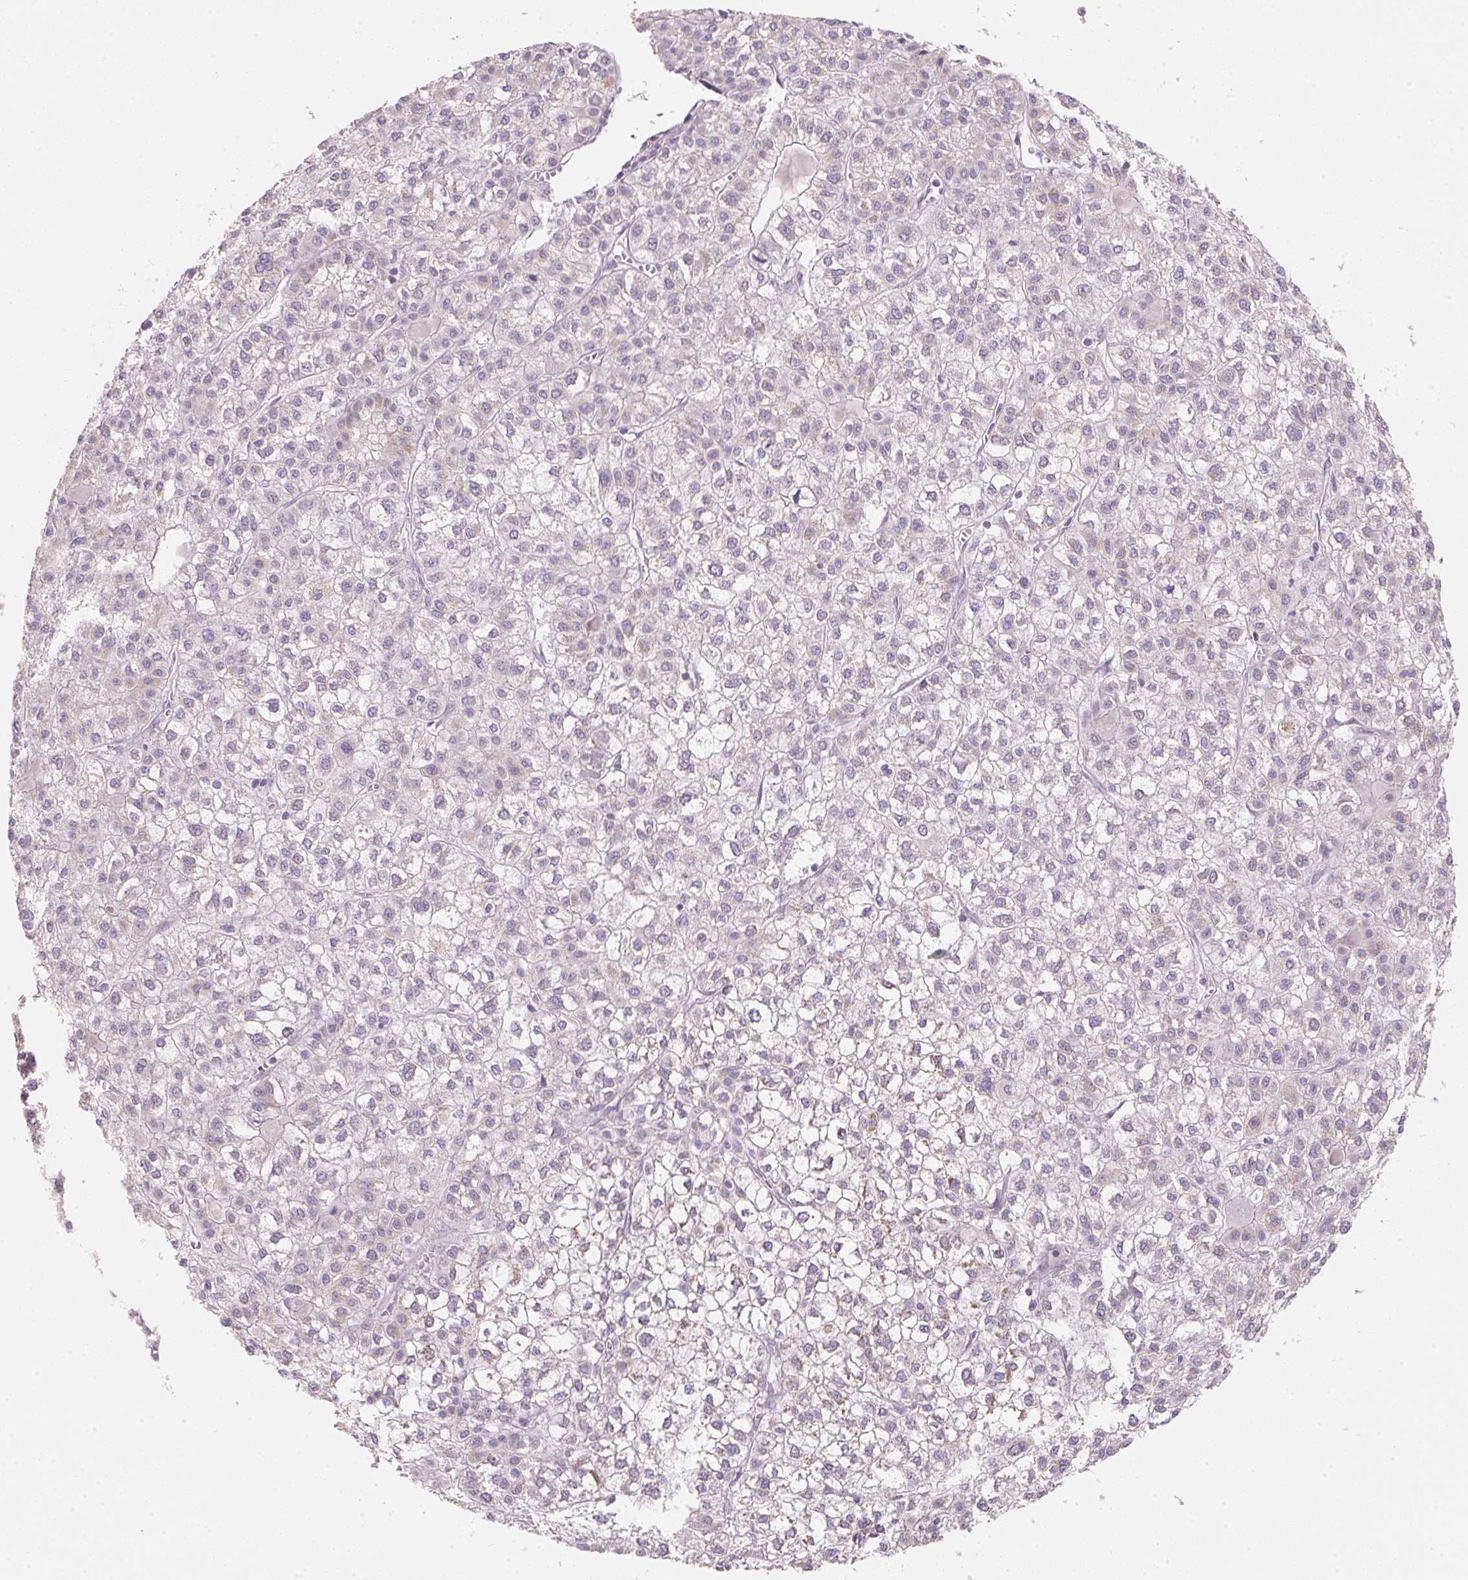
{"staining": {"intensity": "negative", "quantity": "none", "location": "none"}, "tissue": "liver cancer", "cell_type": "Tumor cells", "image_type": "cancer", "snomed": [{"axis": "morphology", "description": "Carcinoma, Hepatocellular, NOS"}, {"axis": "topography", "description": "Liver"}], "caption": "Immunohistochemistry histopathology image of human liver cancer (hepatocellular carcinoma) stained for a protein (brown), which displays no expression in tumor cells.", "gene": "GIPC2", "patient": {"sex": "female", "age": 43}}